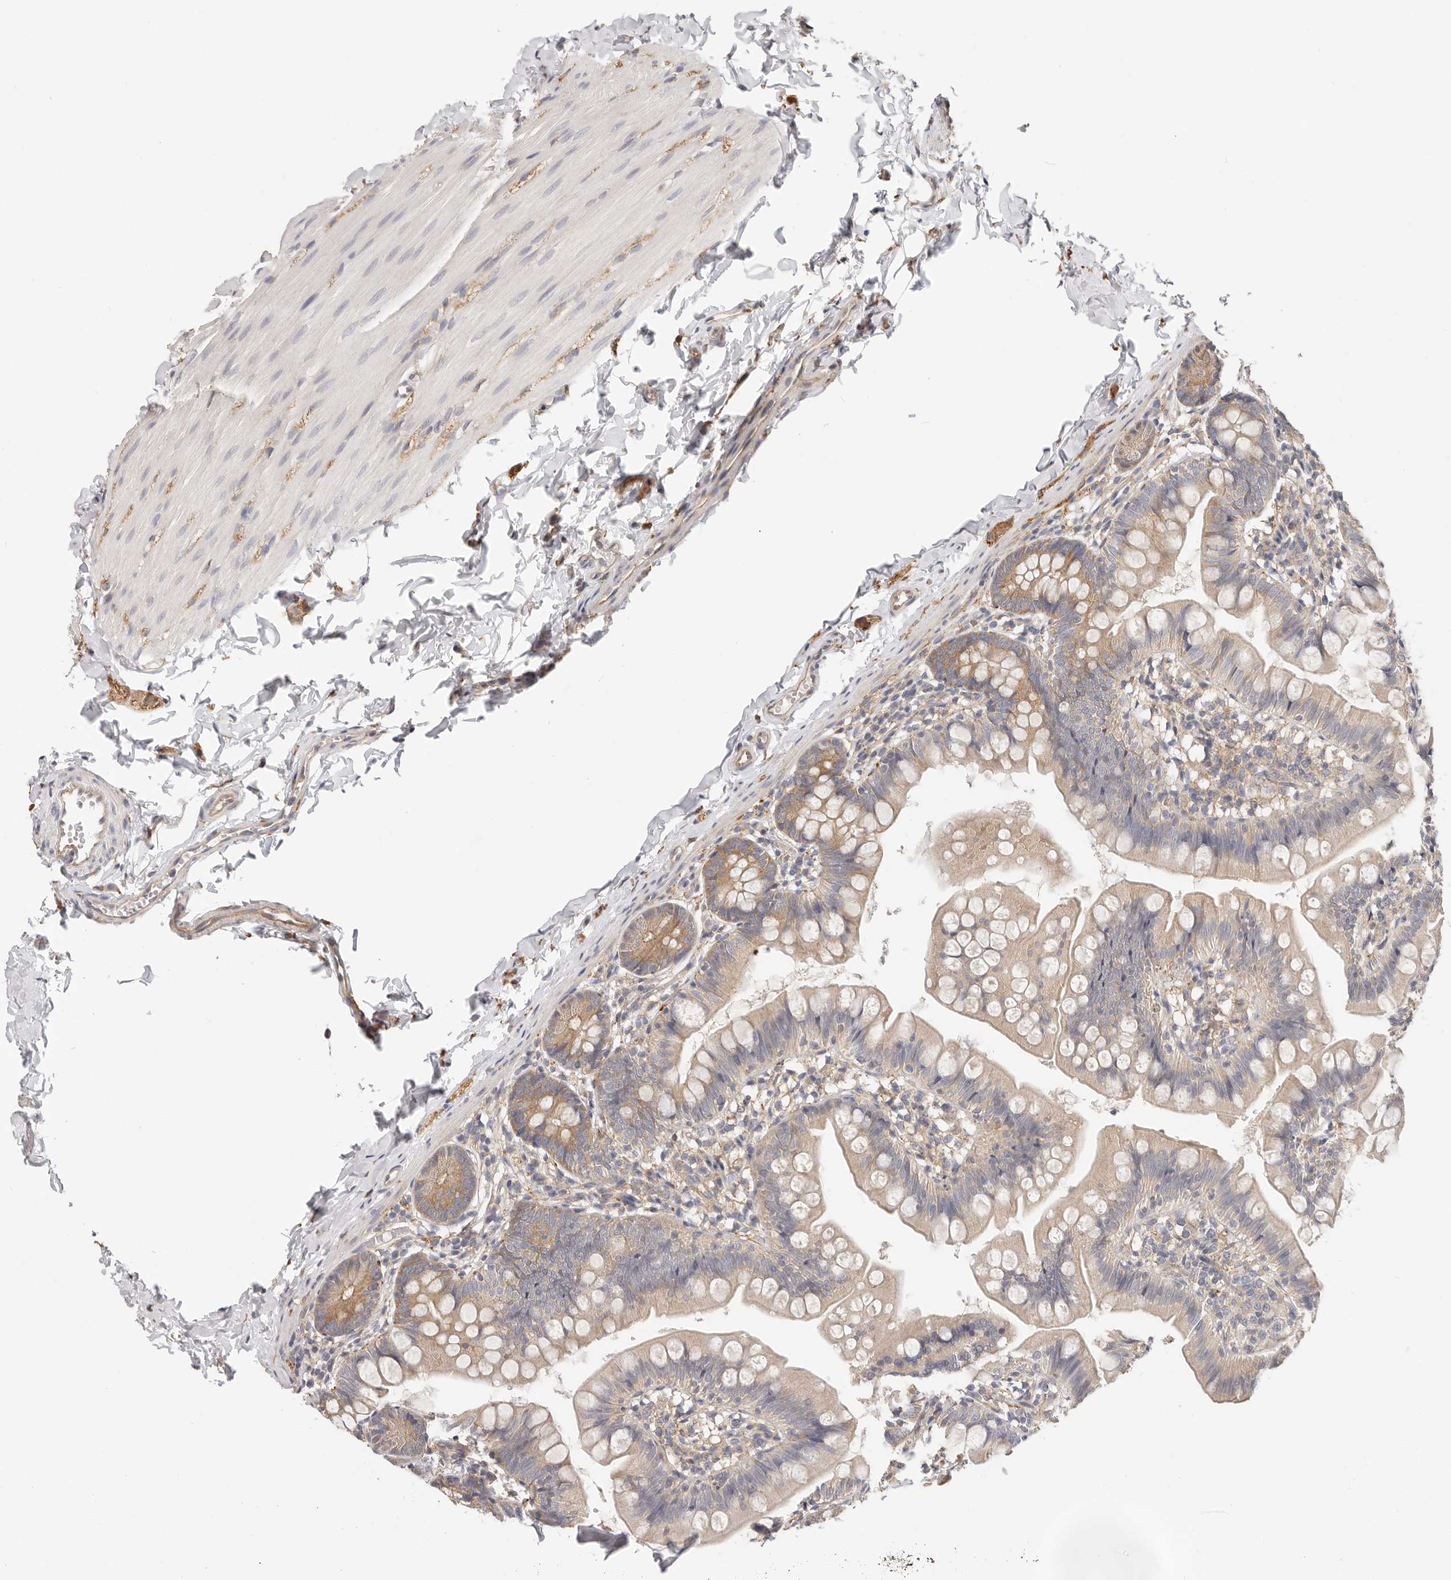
{"staining": {"intensity": "moderate", "quantity": "25%-75%", "location": "cytoplasmic/membranous"}, "tissue": "small intestine", "cell_type": "Glandular cells", "image_type": "normal", "snomed": [{"axis": "morphology", "description": "Normal tissue, NOS"}, {"axis": "topography", "description": "Small intestine"}], "caption": "Protein analysis of normal small intestine reveals moderate cytoplasmic/membranous staining in about 25%-75% of glandular cells. (Stains: DAB in brown, nuclei in blue, Microscopy: brightfield microscopy at high magnification).", "gene": "AFDN", "patient": {"sex": "male", "age": 7}}